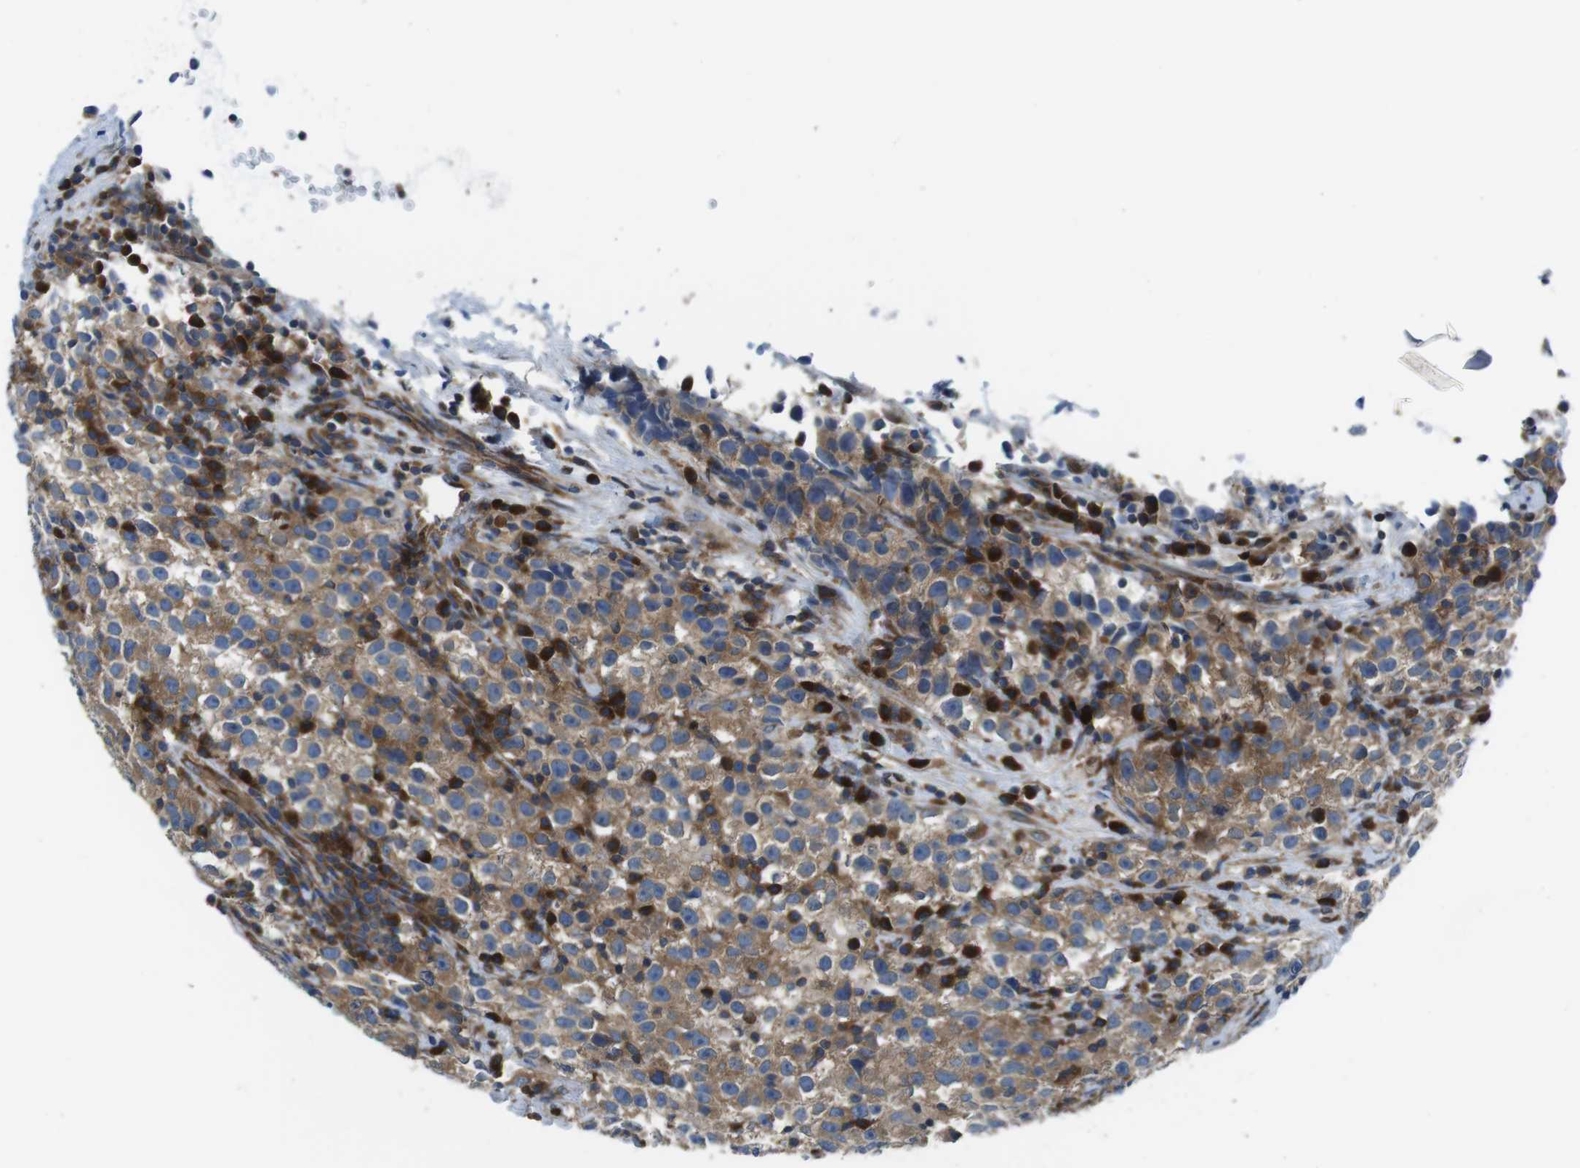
{"staining": {"intensity": "moderate", "quantity": ">75%", "location": "cytoplasmic/membranous"}, "tissue": "testis cancer", "cell_type": "Tumor cells", "image_type": "cancer", "snomed": [{"axis": "morphology", "description": "Seminoma, NOS"}, {"axis": "topography", "description": "Testis"}], "caption": "Seminoma (testis) stained with a protein marker exhibits moderate staining in tumor cells.", "gene": "EIF2B5", "patient": {"sex": "male", "age": 22}}